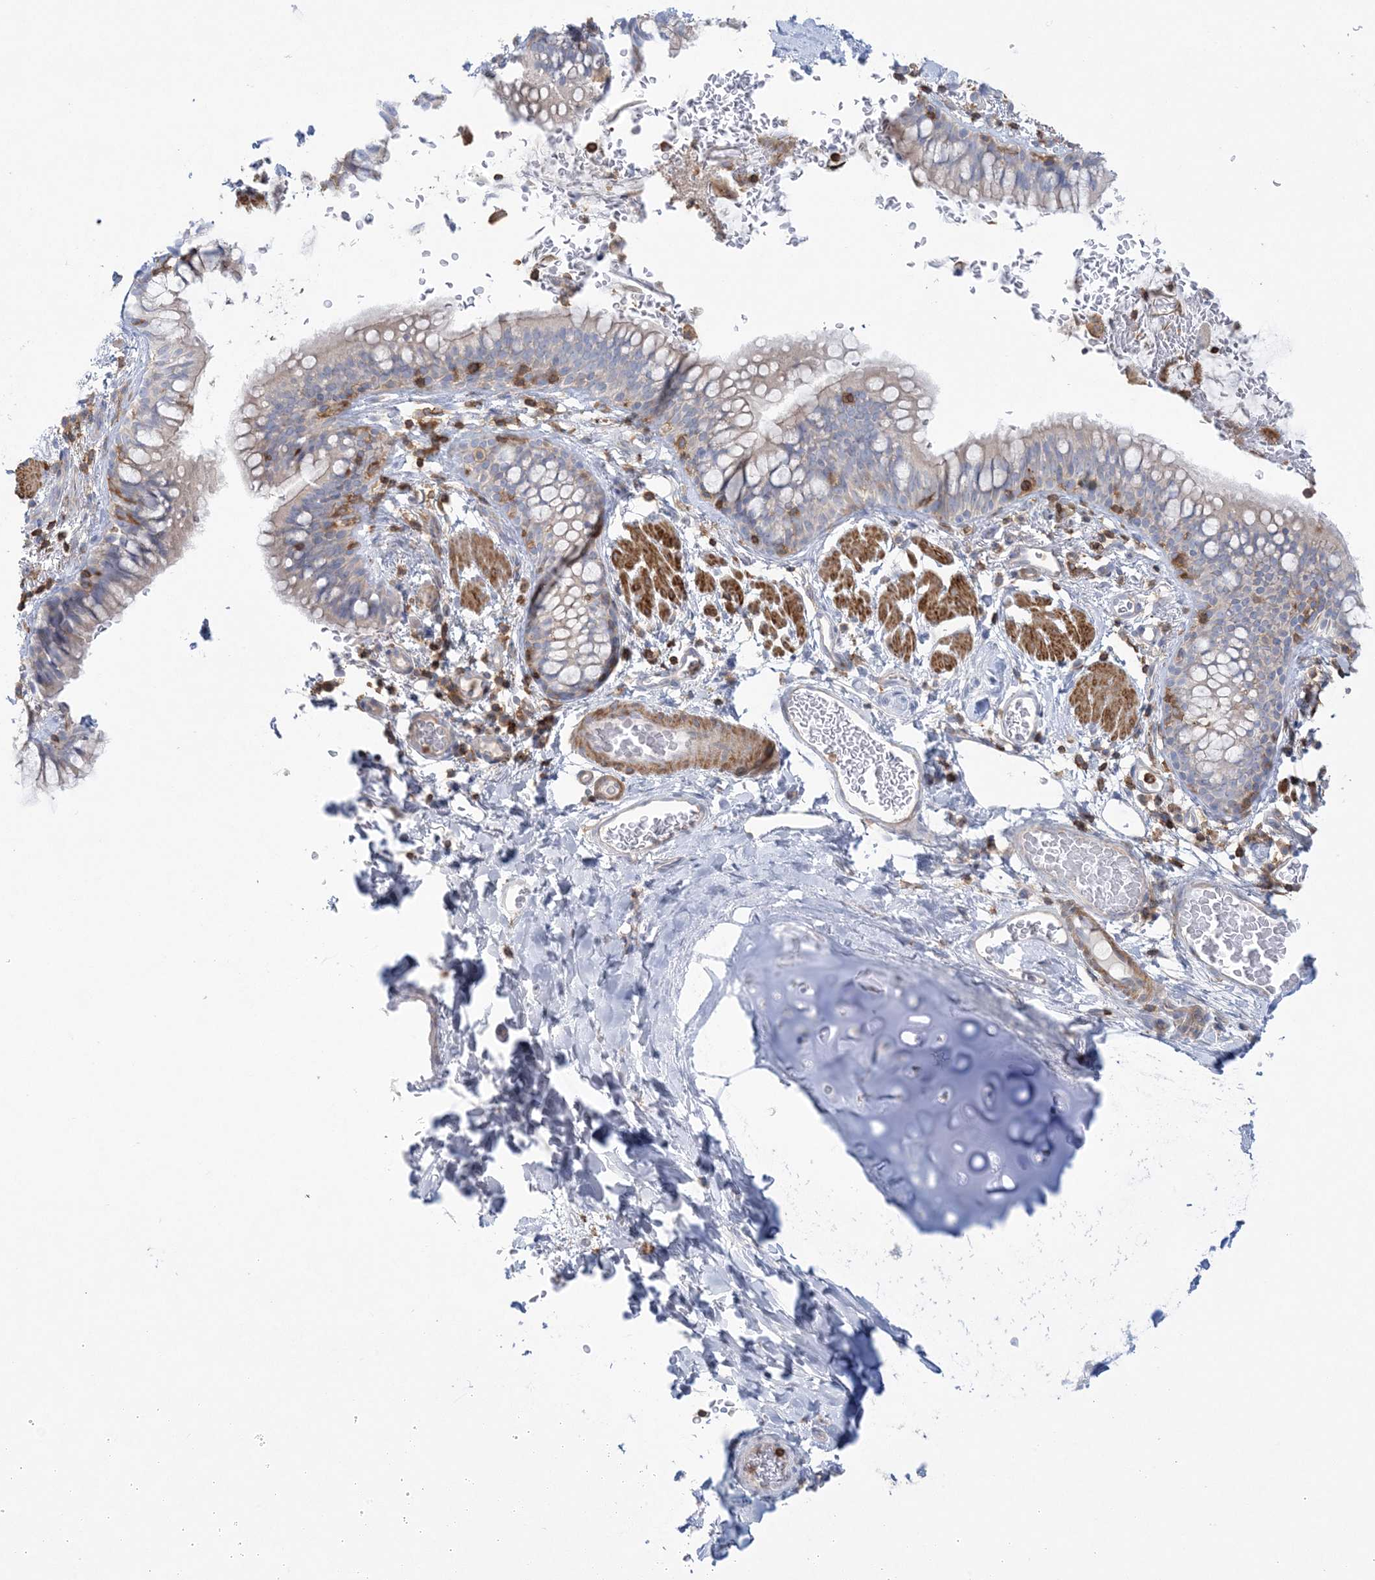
{"staining": {"intensity": "negative", "quantity": "none", "location": "none"}, "tissue": "bronchus", "cell_type": "Respiratory epithelial cells", "image_type": "normal", "snomed": [{"axis": "morphology", "description": "Normal tissue, NOS"}, {"axis": "topography", "description": "Cartilage tissue"}, {"axis": "topography", "description": "Bronchus"}], "caption": "Respiratory epithelial cells are negative for brown protein staining in benign bronchus. (Stains: DAB (3,3'-diaminobenzidine) immunohistochemistry (IHC) with hematoxylin counter stain, Microscopy: brightfield microscopy at high magnification).", "gene": "ARHGAP30", "patient": {"sex": "female", "age": 36}}